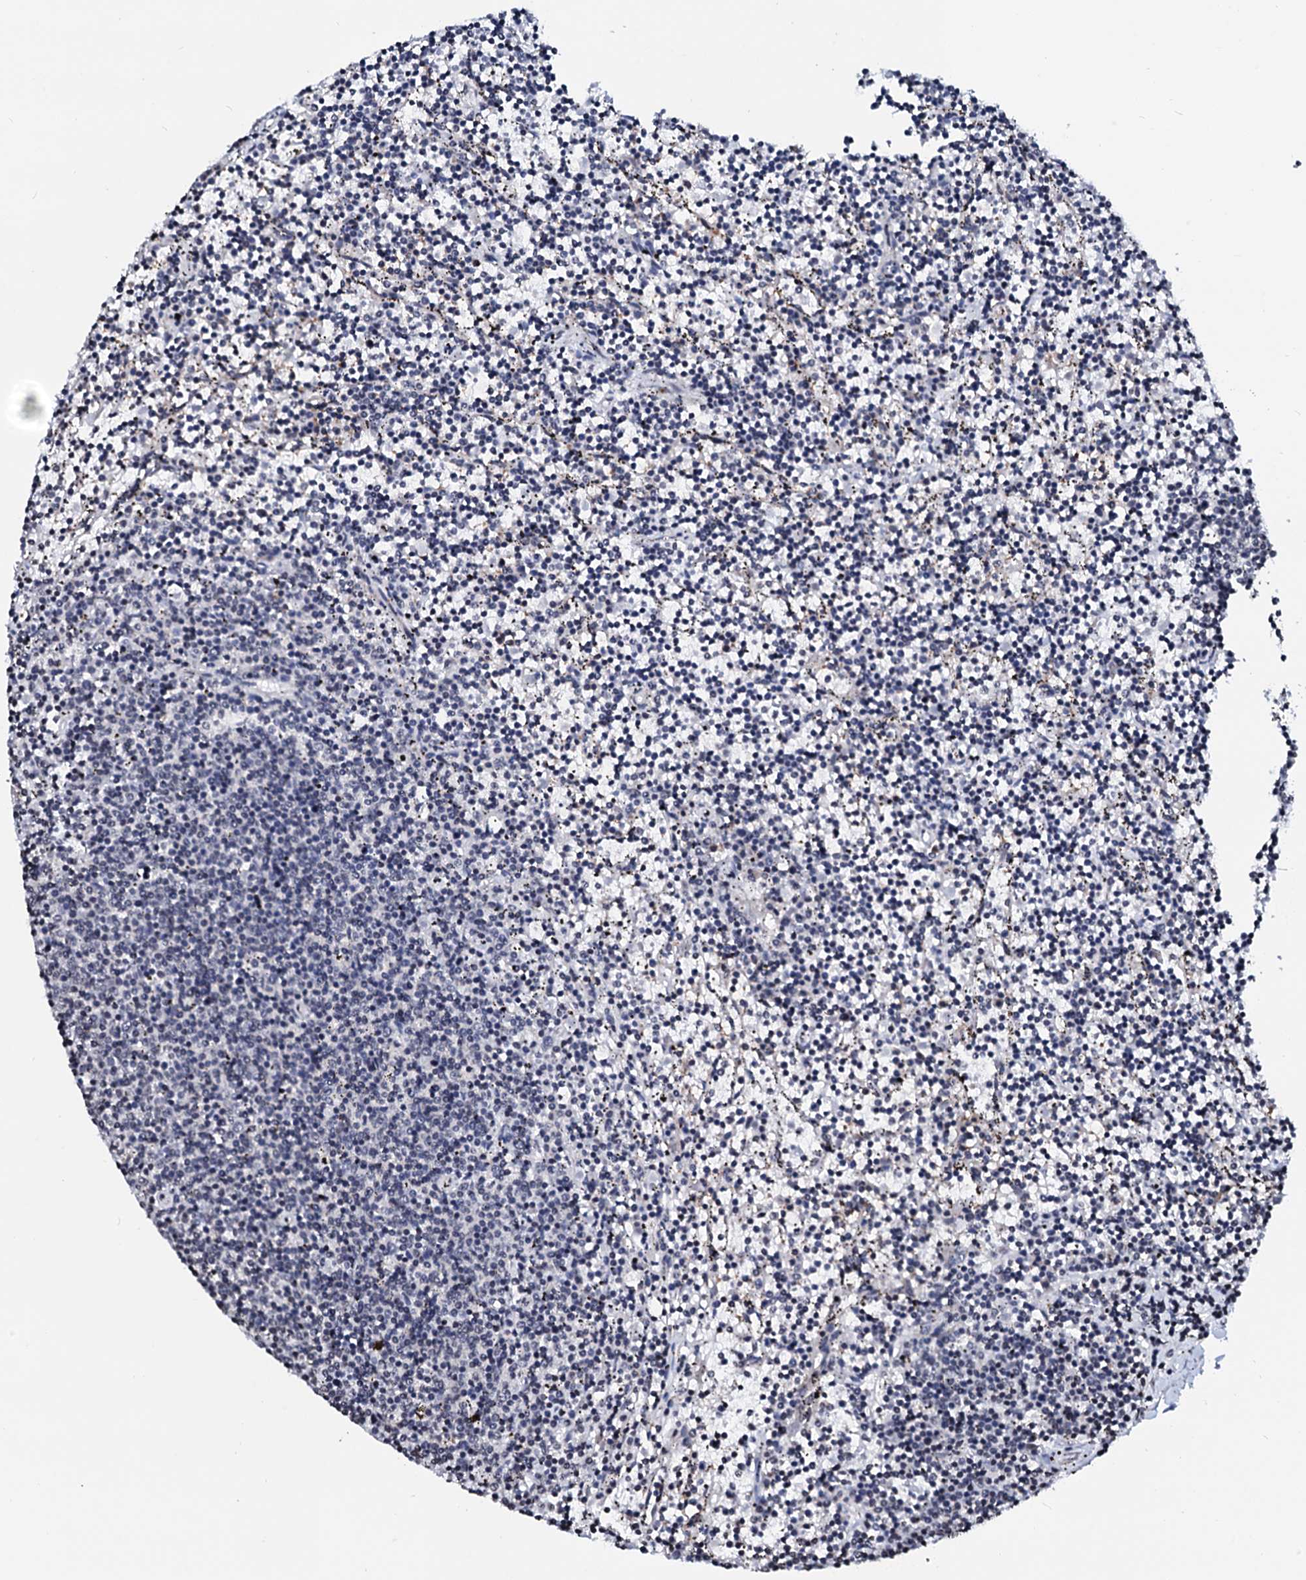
{"staining": {"intensity": "negative", "quantity": "none", "location": "none"}, "tissue": "lymphoma", "cell_type": "Tumor cells", "image_type": "cancer", "snomed": [{"axis": "morphology", "description": "Malignant lymphoma, non-Hodgkin's type, Low grade"}, {"axis": "topography", "description": "Spleen"}], "caption": "High power microscopy photomicrograph of an immunohistochemistry (IHC) histopathology image of low-grade malignant lymphoma, non-Hodgkin's type, revealing no significant staining in tumor cells.", "gene": "LSM11", "patient": {"sex": "female", "age": 50}}